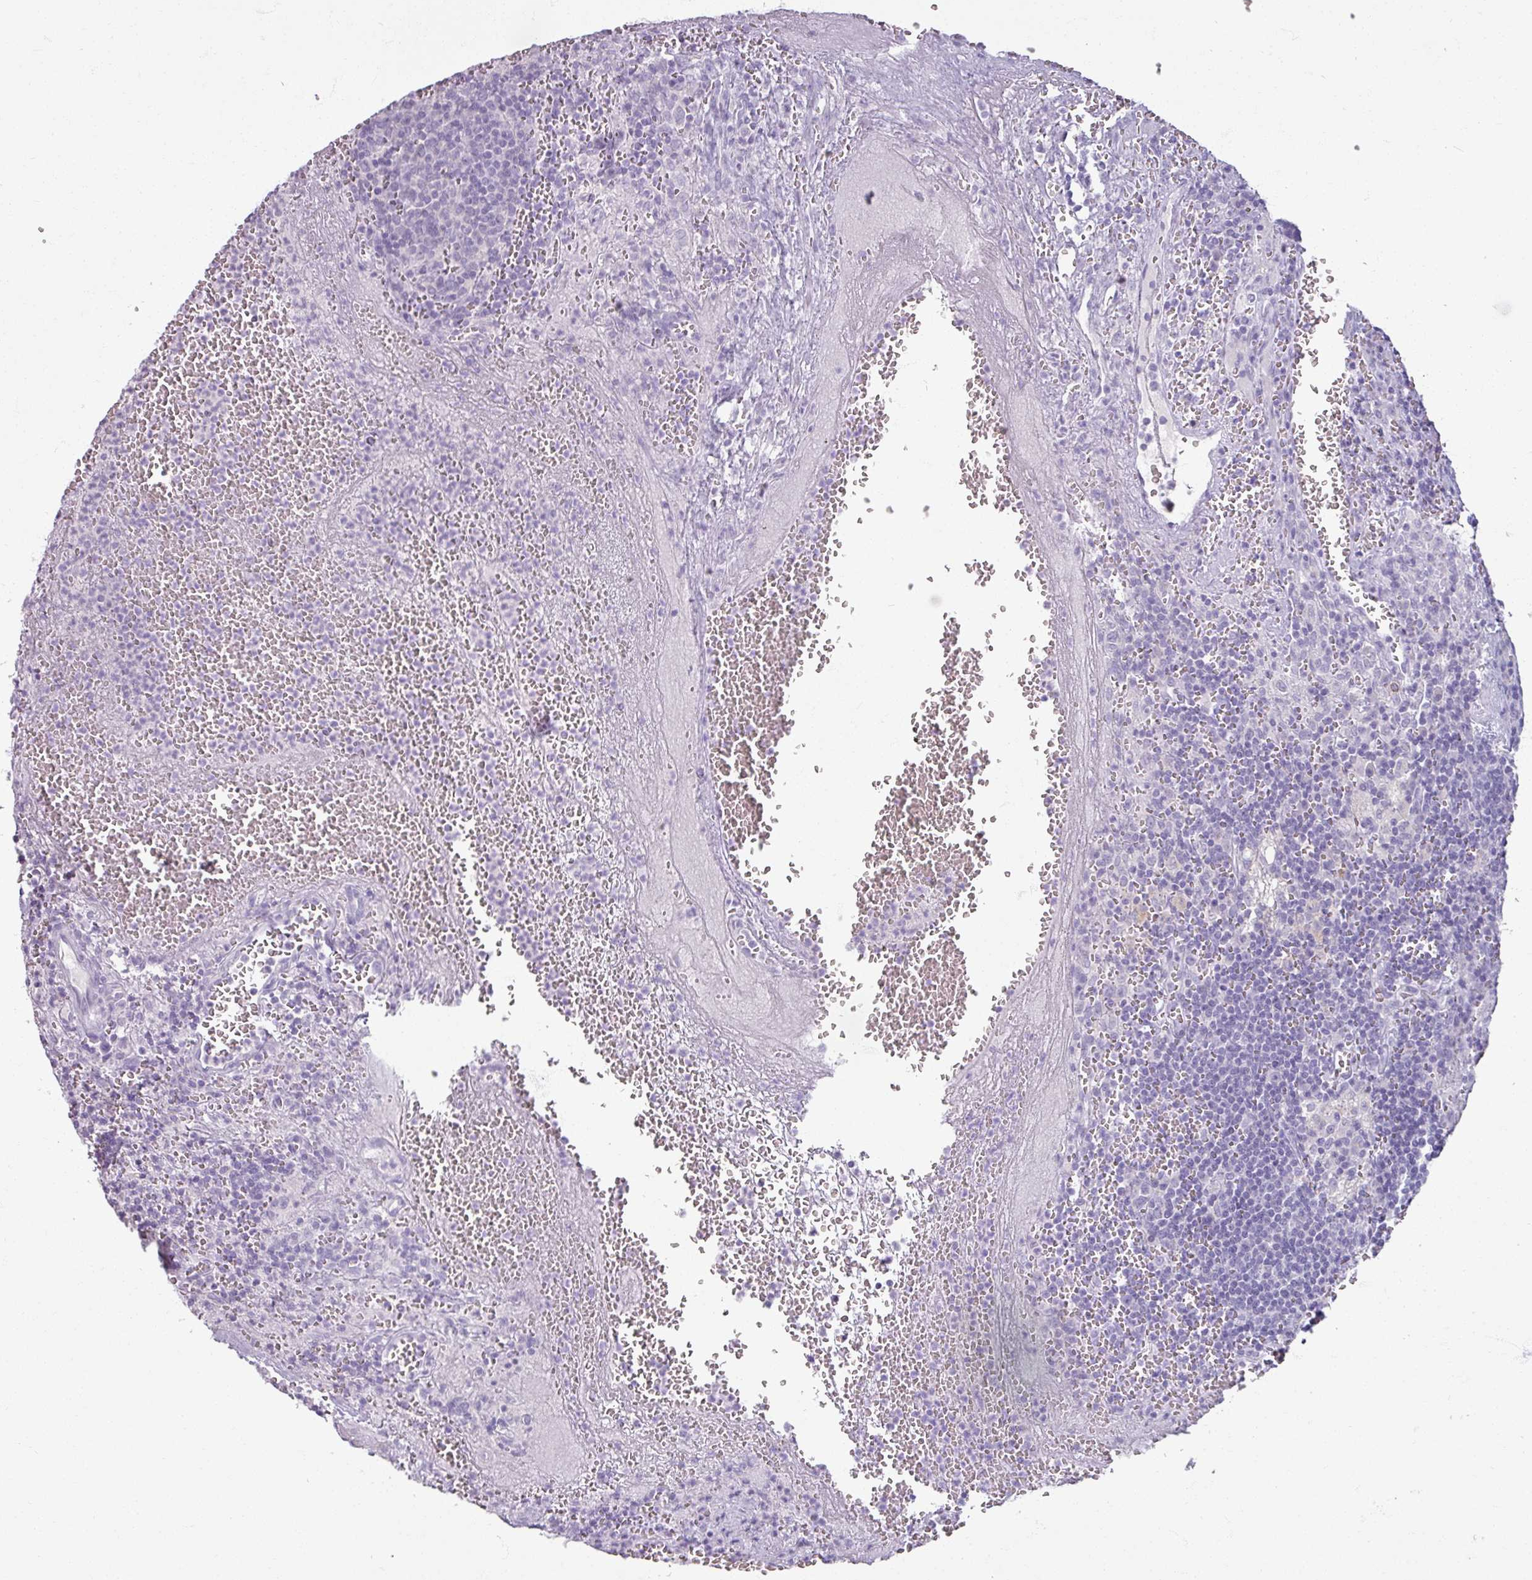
{"staining": {"intensity": "negative", "quantity": "none", "location": "none"}, "tissue": "lymph node", "cell_type": "Germinal center cells", "image_type": "normal", "snomed": [{"axis": "morphology", "description": "Normal tissue, NOS"}, {"axis": "topography", "description": "Lymph node"}], "caption": "Unremarkable lymph node was stained to show a protein in brown. There is no significant expression in germinal center cells. The staining is performed using DAB (3,3'-diaminobenzidine) brown chromogen with nuclei counter-stained in using hematoxylin.", "gene": "SLC27A5", "patient": {"sex": "male", "age": 50}}